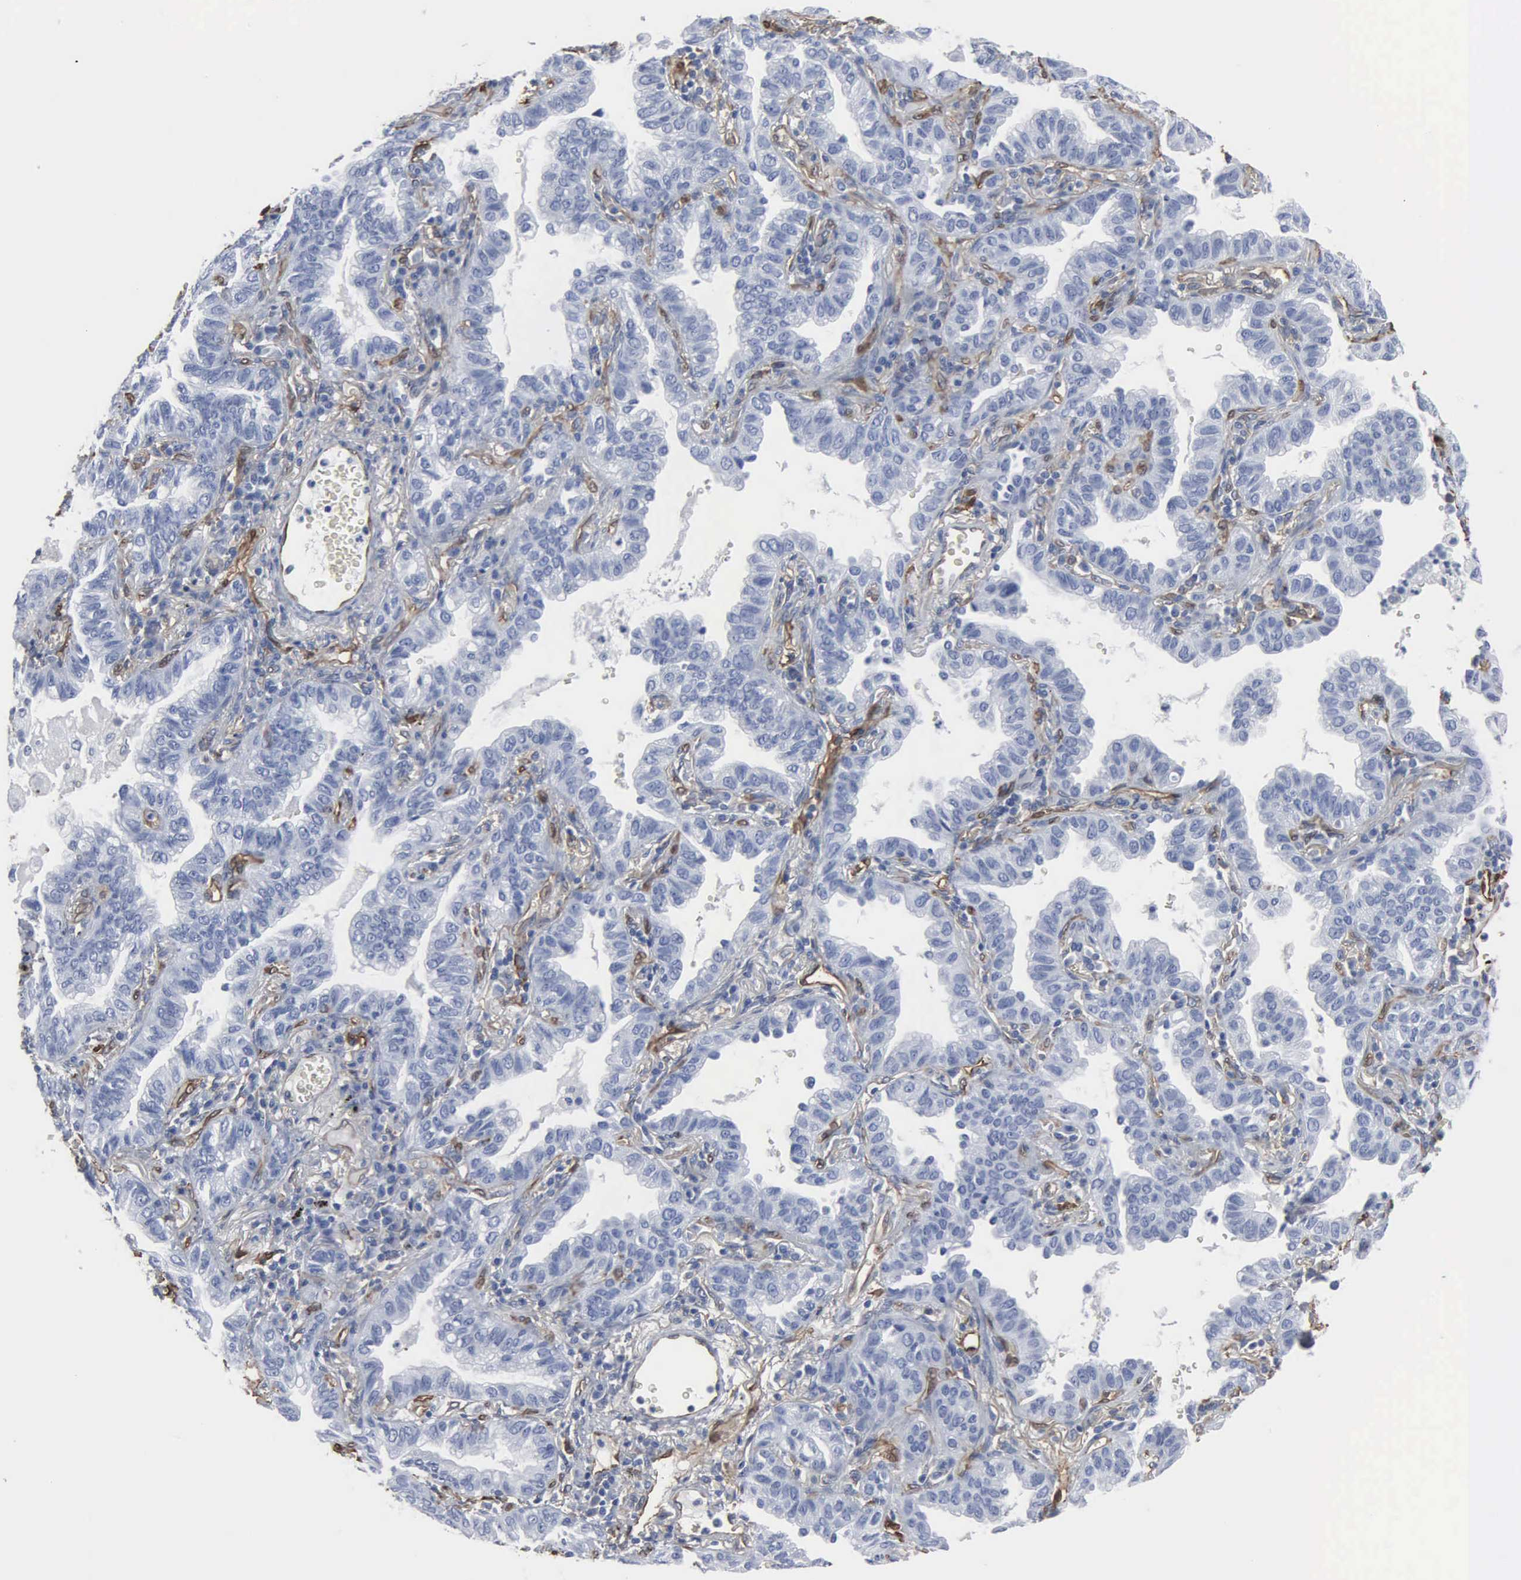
{"staining": {"intensity": "negative", "quantity": "none", "location": "none"}, "tissue": "lung cancer", "cell_type": "Tumor cells", "image_type": "cancer", "snomed": [{"axis": "morphology", "description": "Adenocarcinoma, NOS"}, {"axis": "topography", "description": "Lung"}], "caption": "A high-resolution histopathology image shows immunohistochemistry (IHC) staining of lung adenocarcinoma, which exhibits no significant staining in tumor cells. (DAB IHC, high magnification).", "gene": "FSCN1", "patient": {"sex": "female", "age": 50}}